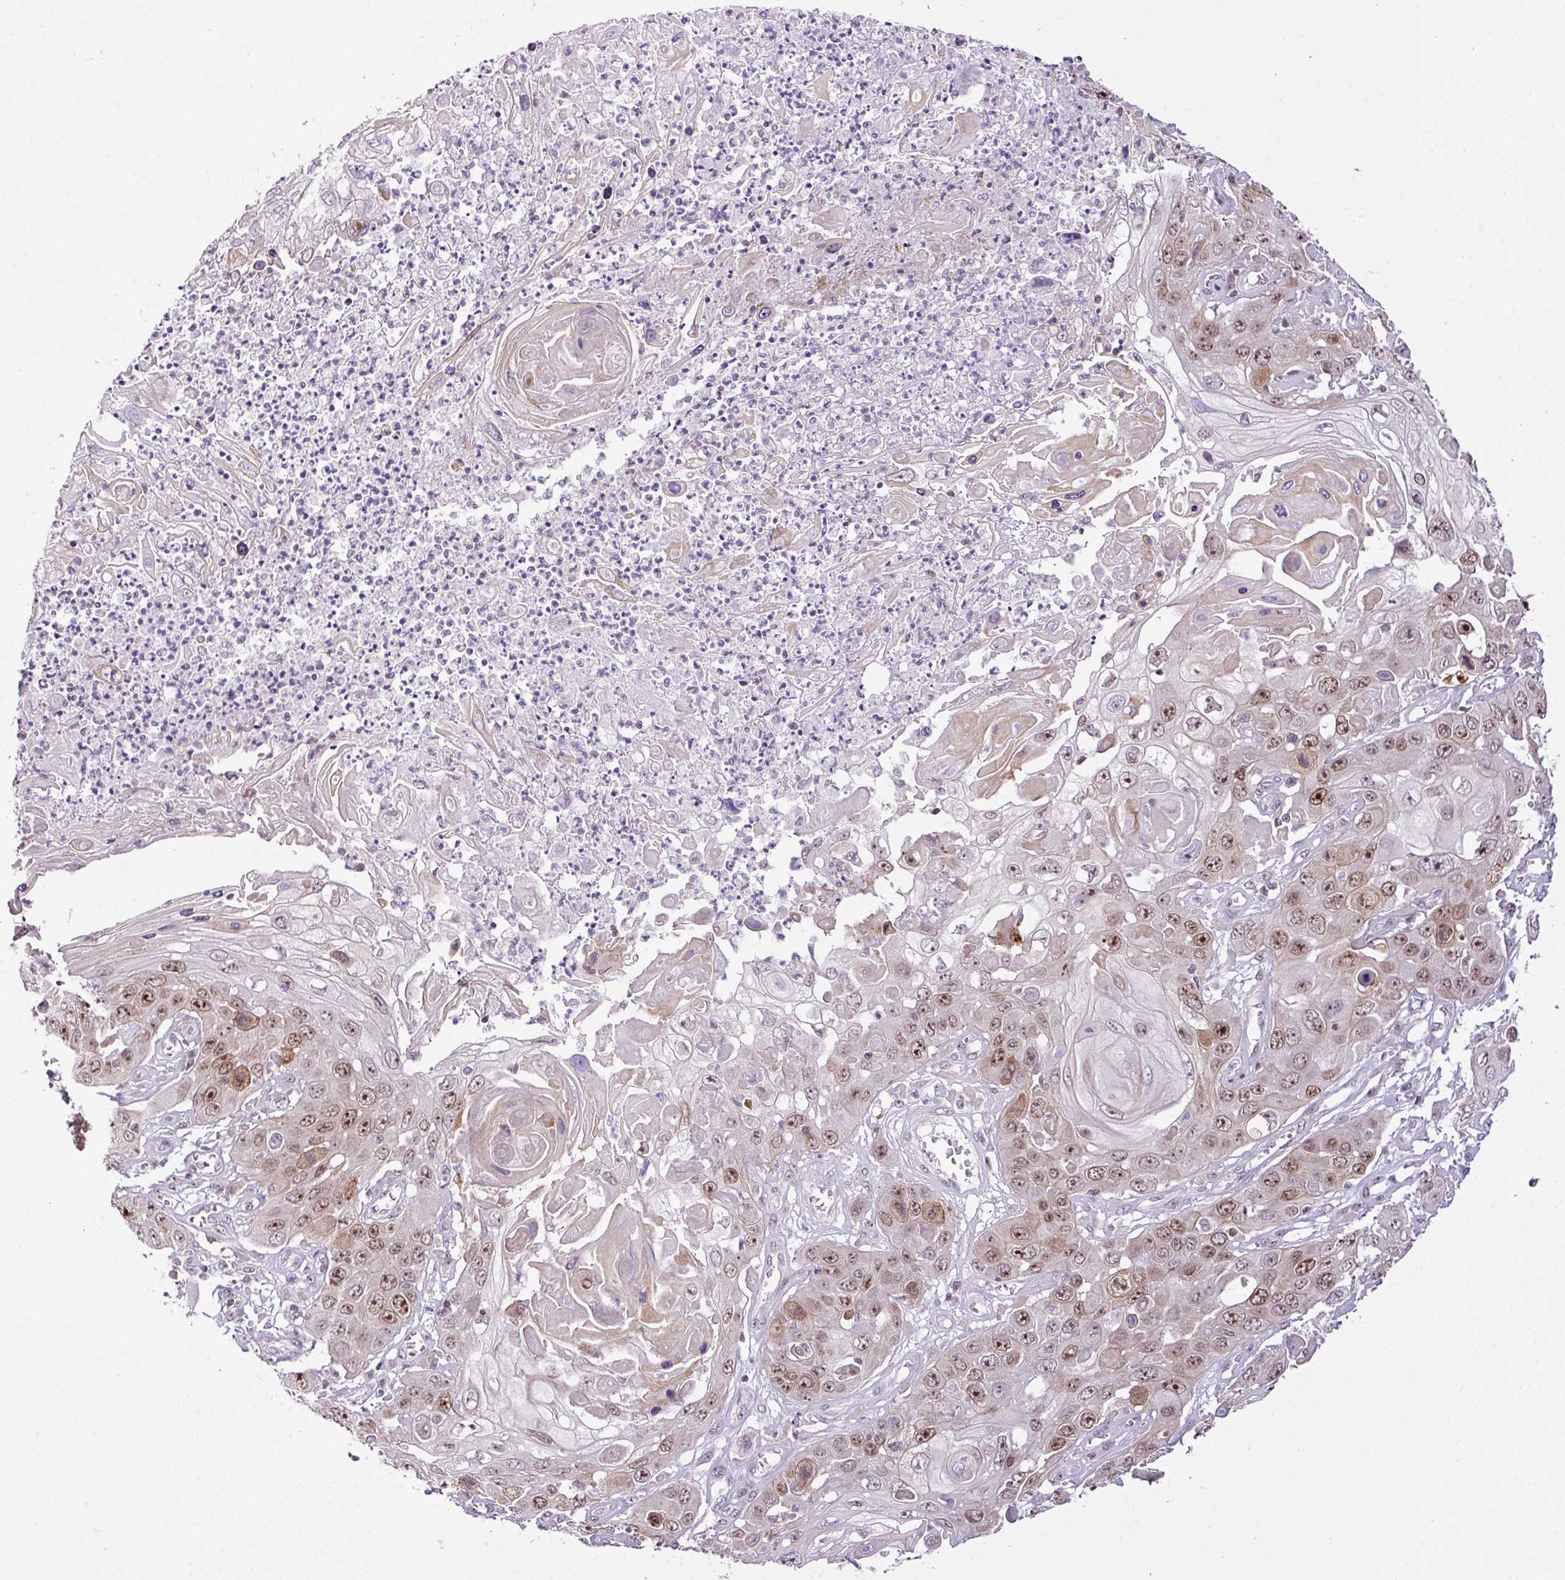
{"staining": {"intensity": "moderate", "quantity": ">75%", "location": "nuclear"}, "tissue": "skin cancer", "cell_type": "Tumor cells", "image_type": "cancer", "snomed": [{"axis": "morphology", "description": "Squamous cell carcinoma, NOS"}, {"axis": "topography", "description": "Skin"}], "caption": "The immunohistochemical stain shows moderate nuclear expression in tumor cells of skin squamous cell carcinoma tissue.", "gene": "CCDC137", "patient": {"sex": "male", "age": 55}}